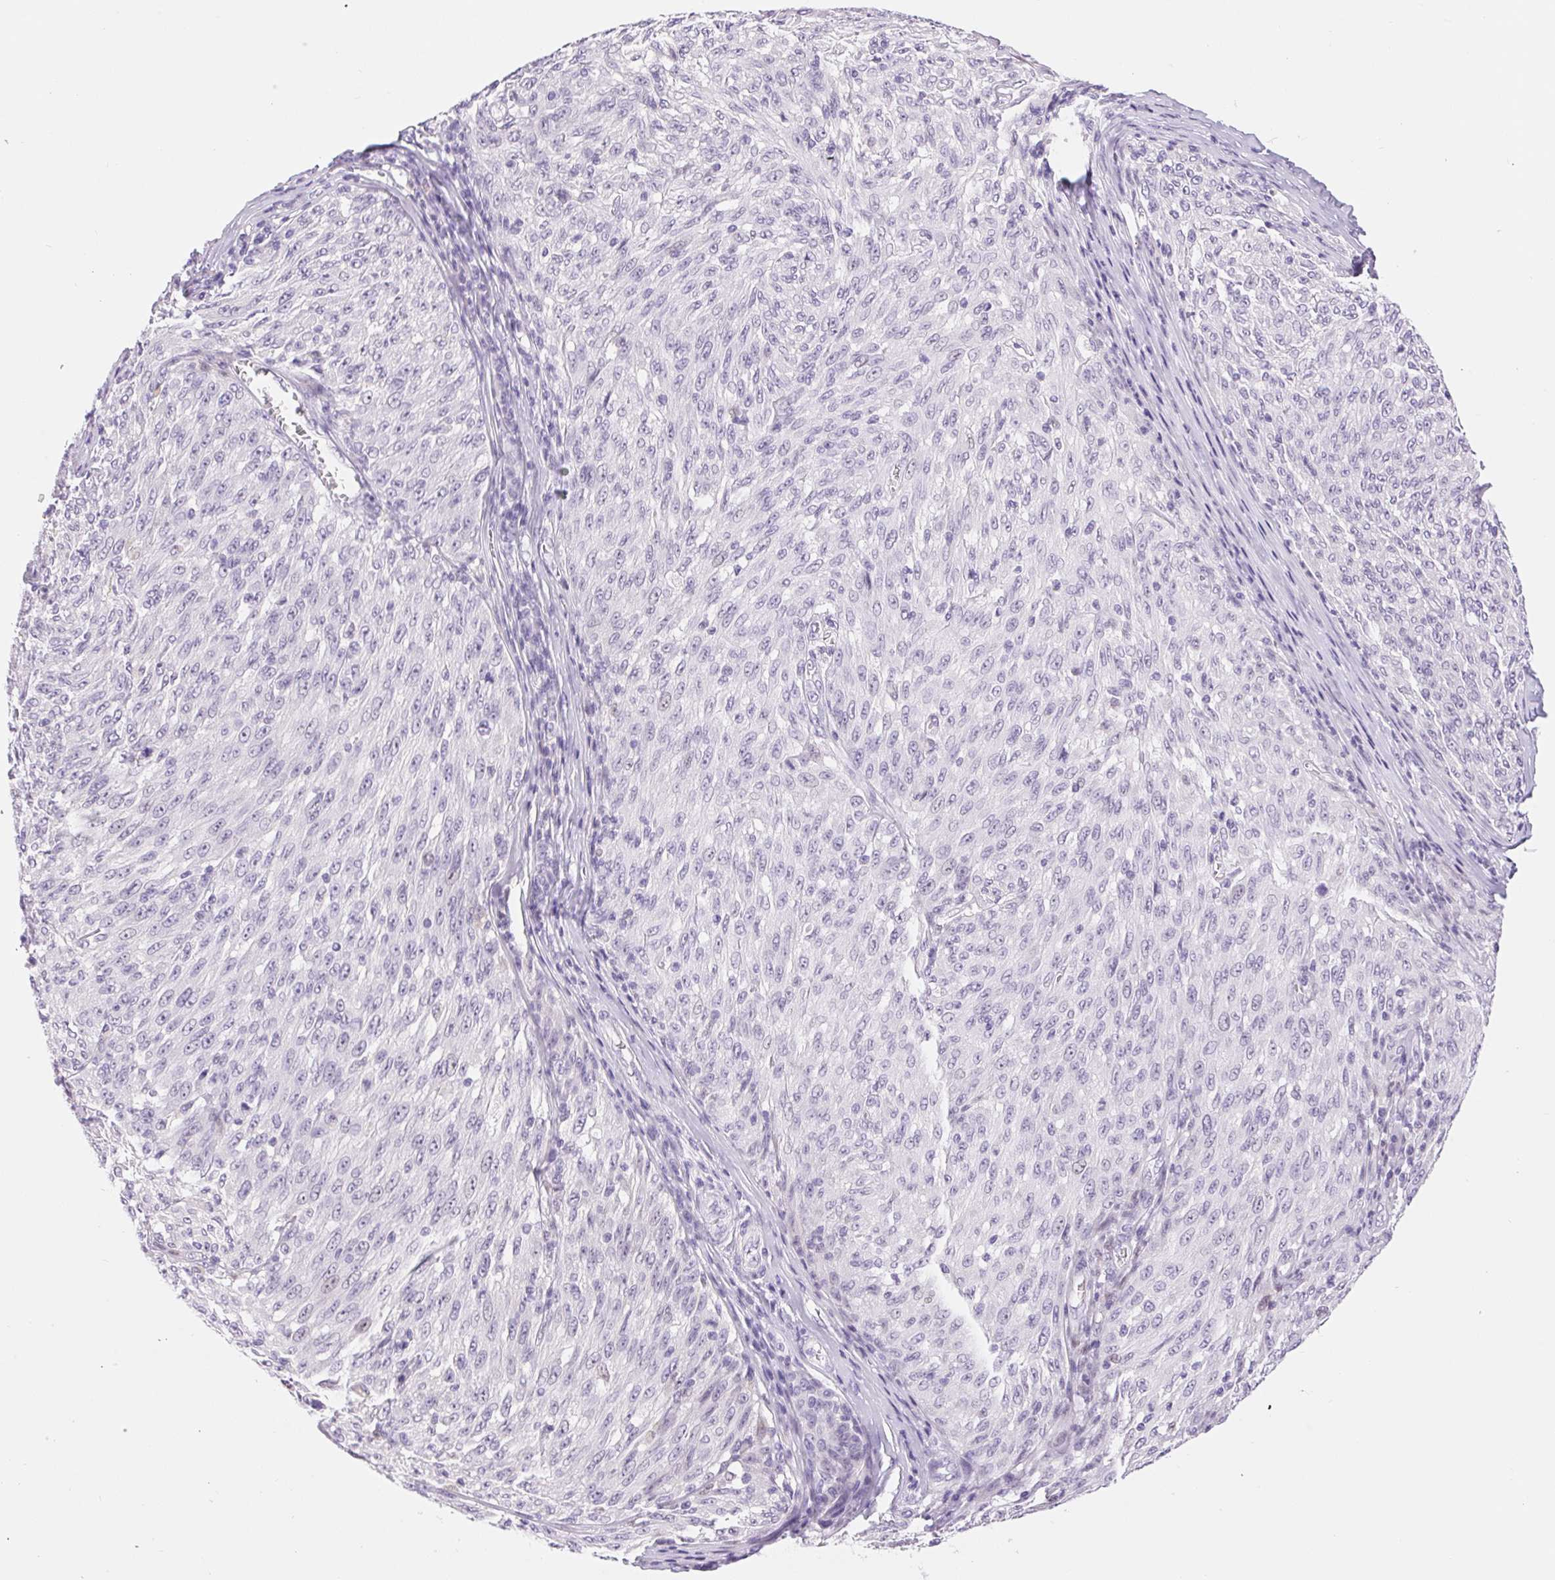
{"staining": {"intensity": "negative", "quantity": "none", "location": "none"}, "tissue": "melanoma", "cell_type": "Tumor cells", "image_type": "cancer", "snomed": [{"axis": "morphology", "description": "Malignant melanoma, NOS"}, {"axis": "topography", "description": "Skin"}], "caption": "High magnification brightfield microscopy of melanoma stained with DAB (3,3'-diaminobenzidine) (brown) and counterstained with hematoxylin (blue): tumor cells show no significant expression. (Stains: DAB (3,3'-diaminobenzidine) IHC with hematoxylin counter stain, Microscopy: brightfield microscopy at high magnification).", "gene": "ASGR2", "patient": {"sex": "male", "age": 85}}